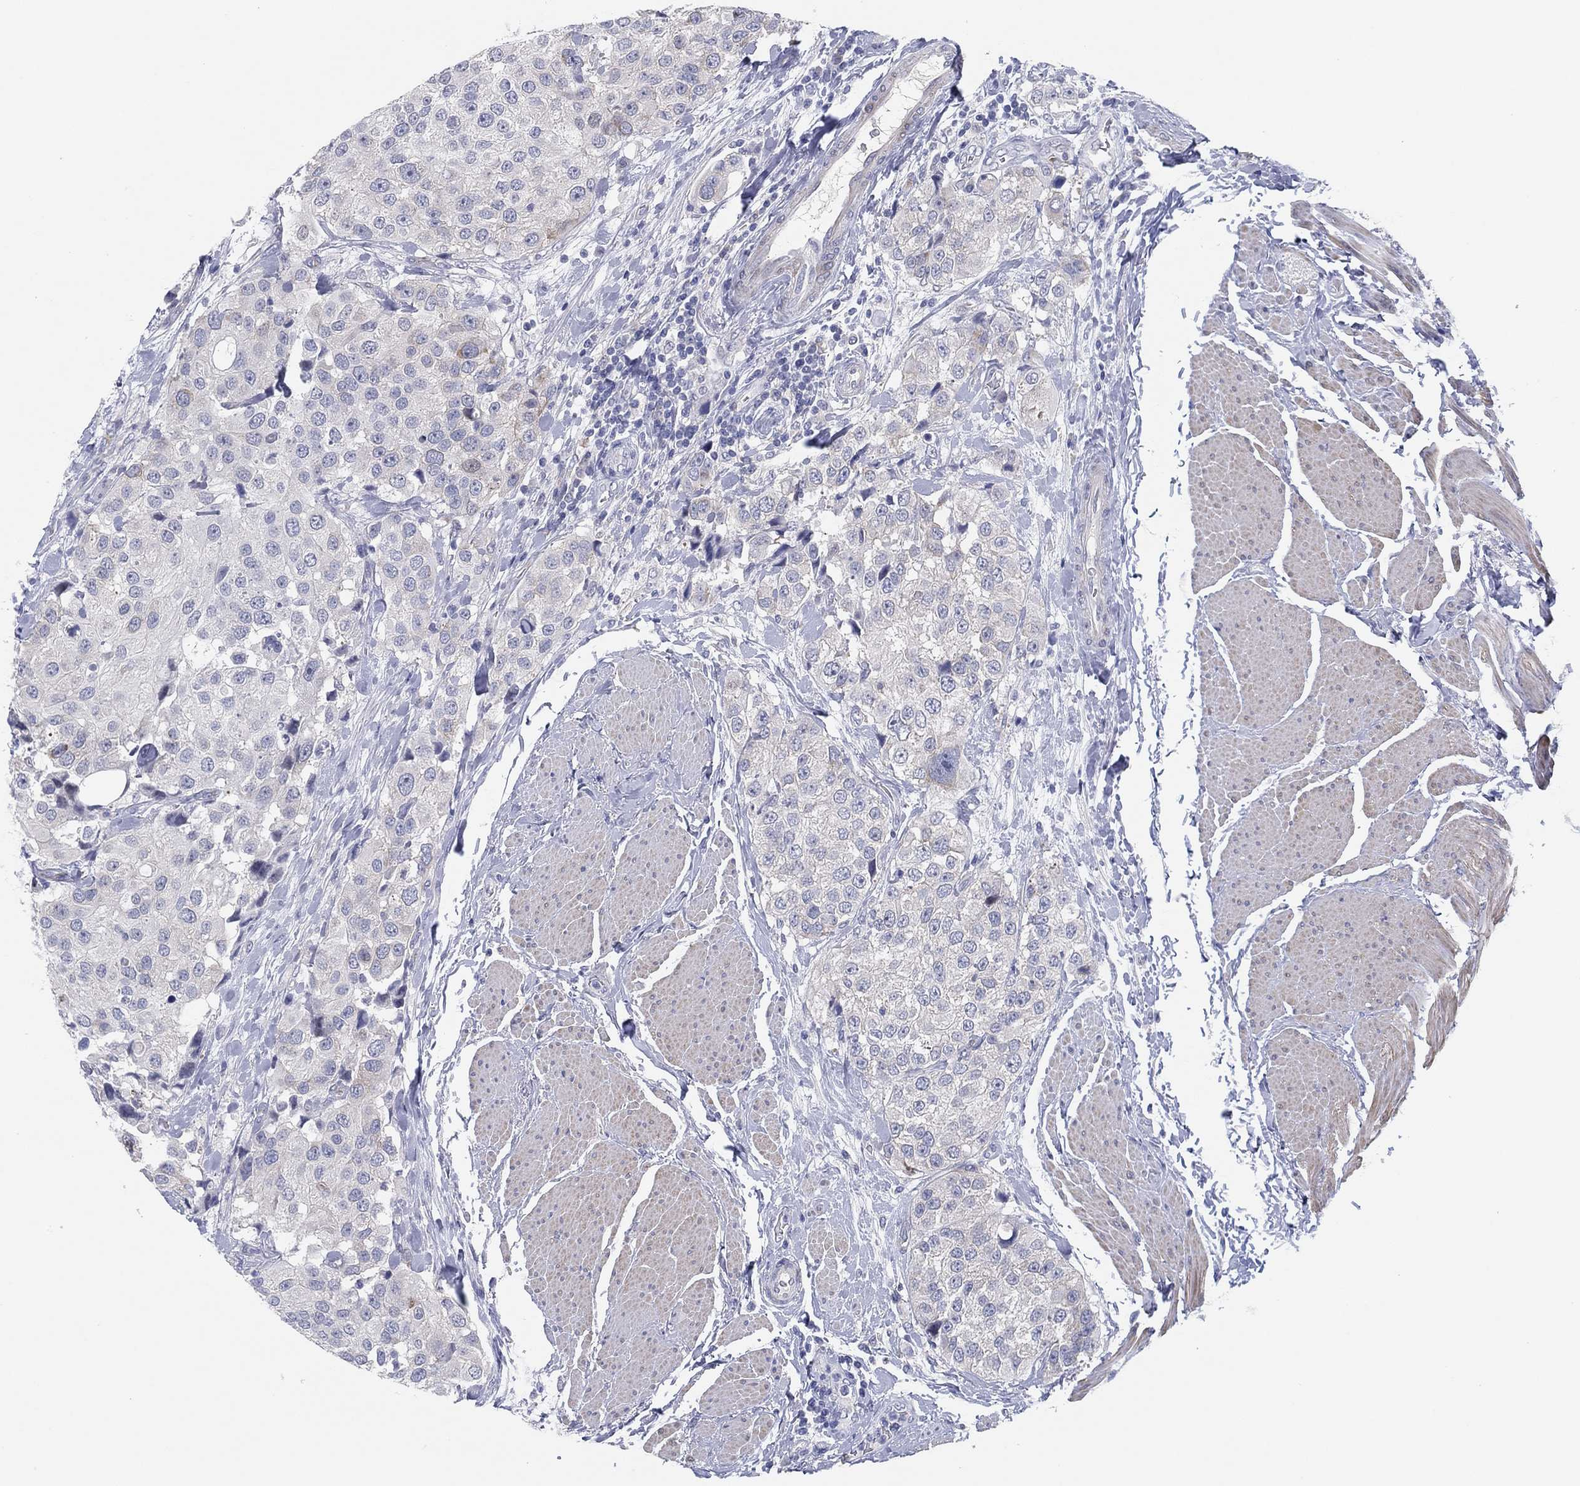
{"staining": {"intensity": "negative", "quantity": "none", "location": "none"}, "tissue": "urothelial cancer", "cell_type": "Tumor cells", "image_type": "cancer", "snomed": [{"axis": "morphology", "description": "Urothelial carcinoma, High grade"}, {"axis": "topography", "description": "Urinary bladder"}], "caption": "IHC histopathology image of neoplastic tissue: urothelial cancer stained with DAB (3,3'-diaminobenzidine) shows no significant protein staining in tumor cells.", "gene": "HEATR4", "patient": {"sex": "female", "age": 64}}